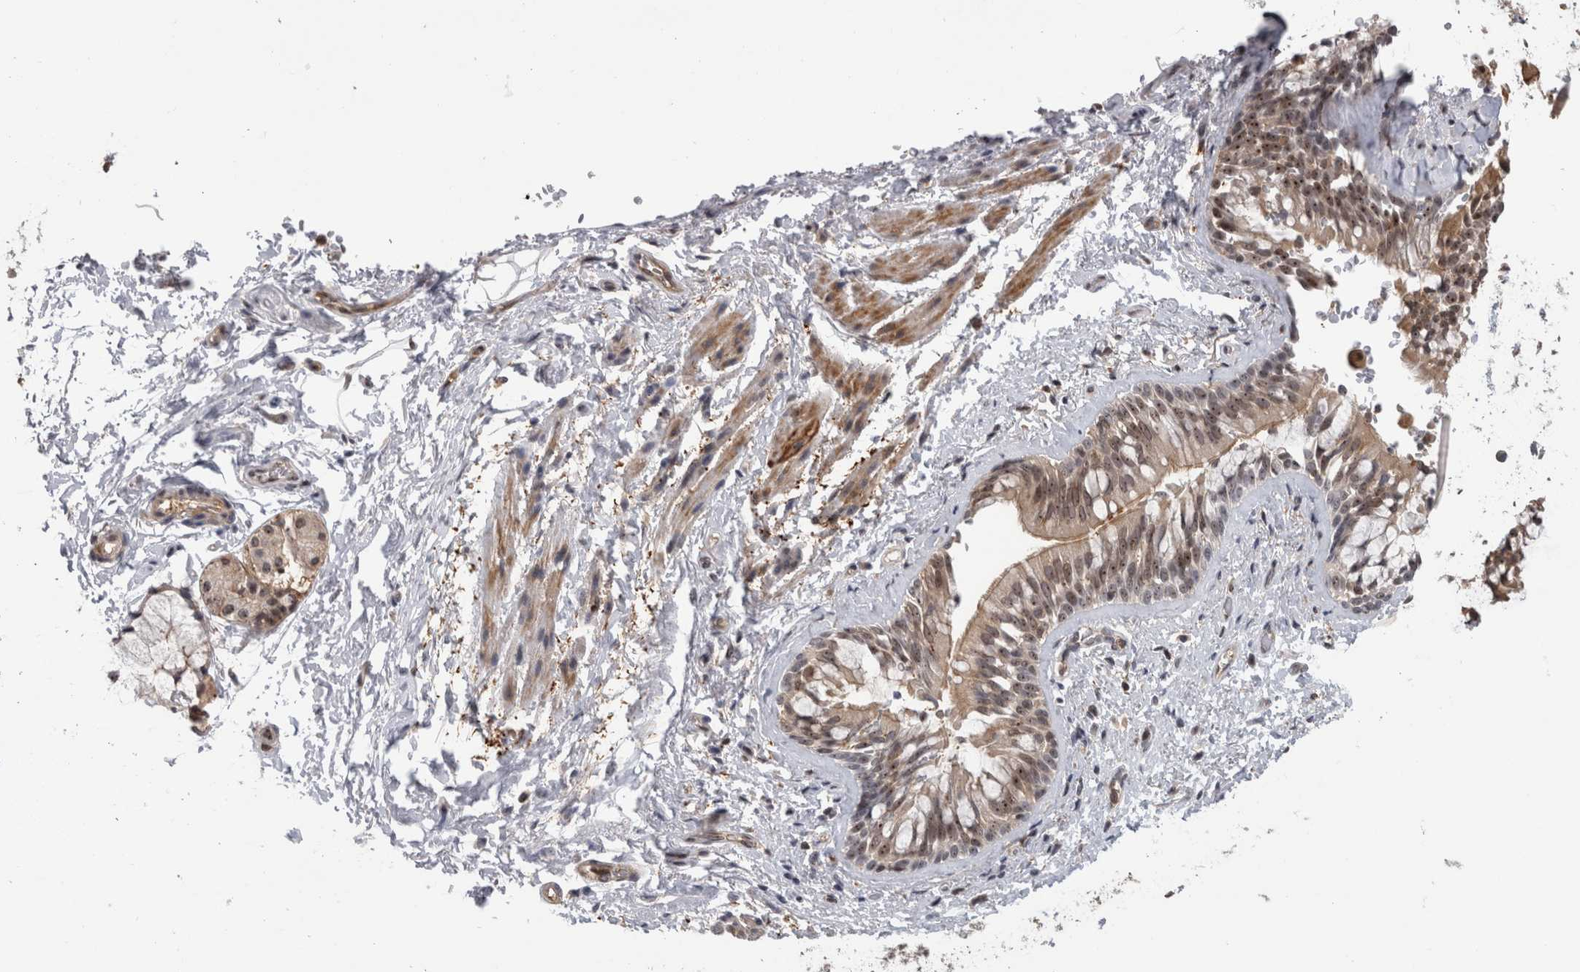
{"staining": {"intensity": "moderate", "quantity": ">75%", "location": "cytoplasmic/membranous,nuclear"}, "tissue": "bronchus", "cell_type": "Respiratory epithelial cells", "image_type": "normal", "snomed": [{"axis": "morphology", "description": "Normal tissue, NOS"}, {"axis": "morphology", "description": "Inflammation, NOS"}, {"axis": "topography", "description": "Cartilage tissue"}, {"axis": "topography", "description": "Bronchus"}, {"axis": "topography", "description": "Lung"}], "caption": "This micrograph displays normal bronchus stained with immunohistochemistry (IHC) to label a protein in brown. The cytoplasmic/membranous,nuclear of respiratory epithelial cells show moderate positivity for the protein. Nuclei are counter-stained blue.", "gene": "TDRD7", "patient": {"sex": "female", "age": 64}}